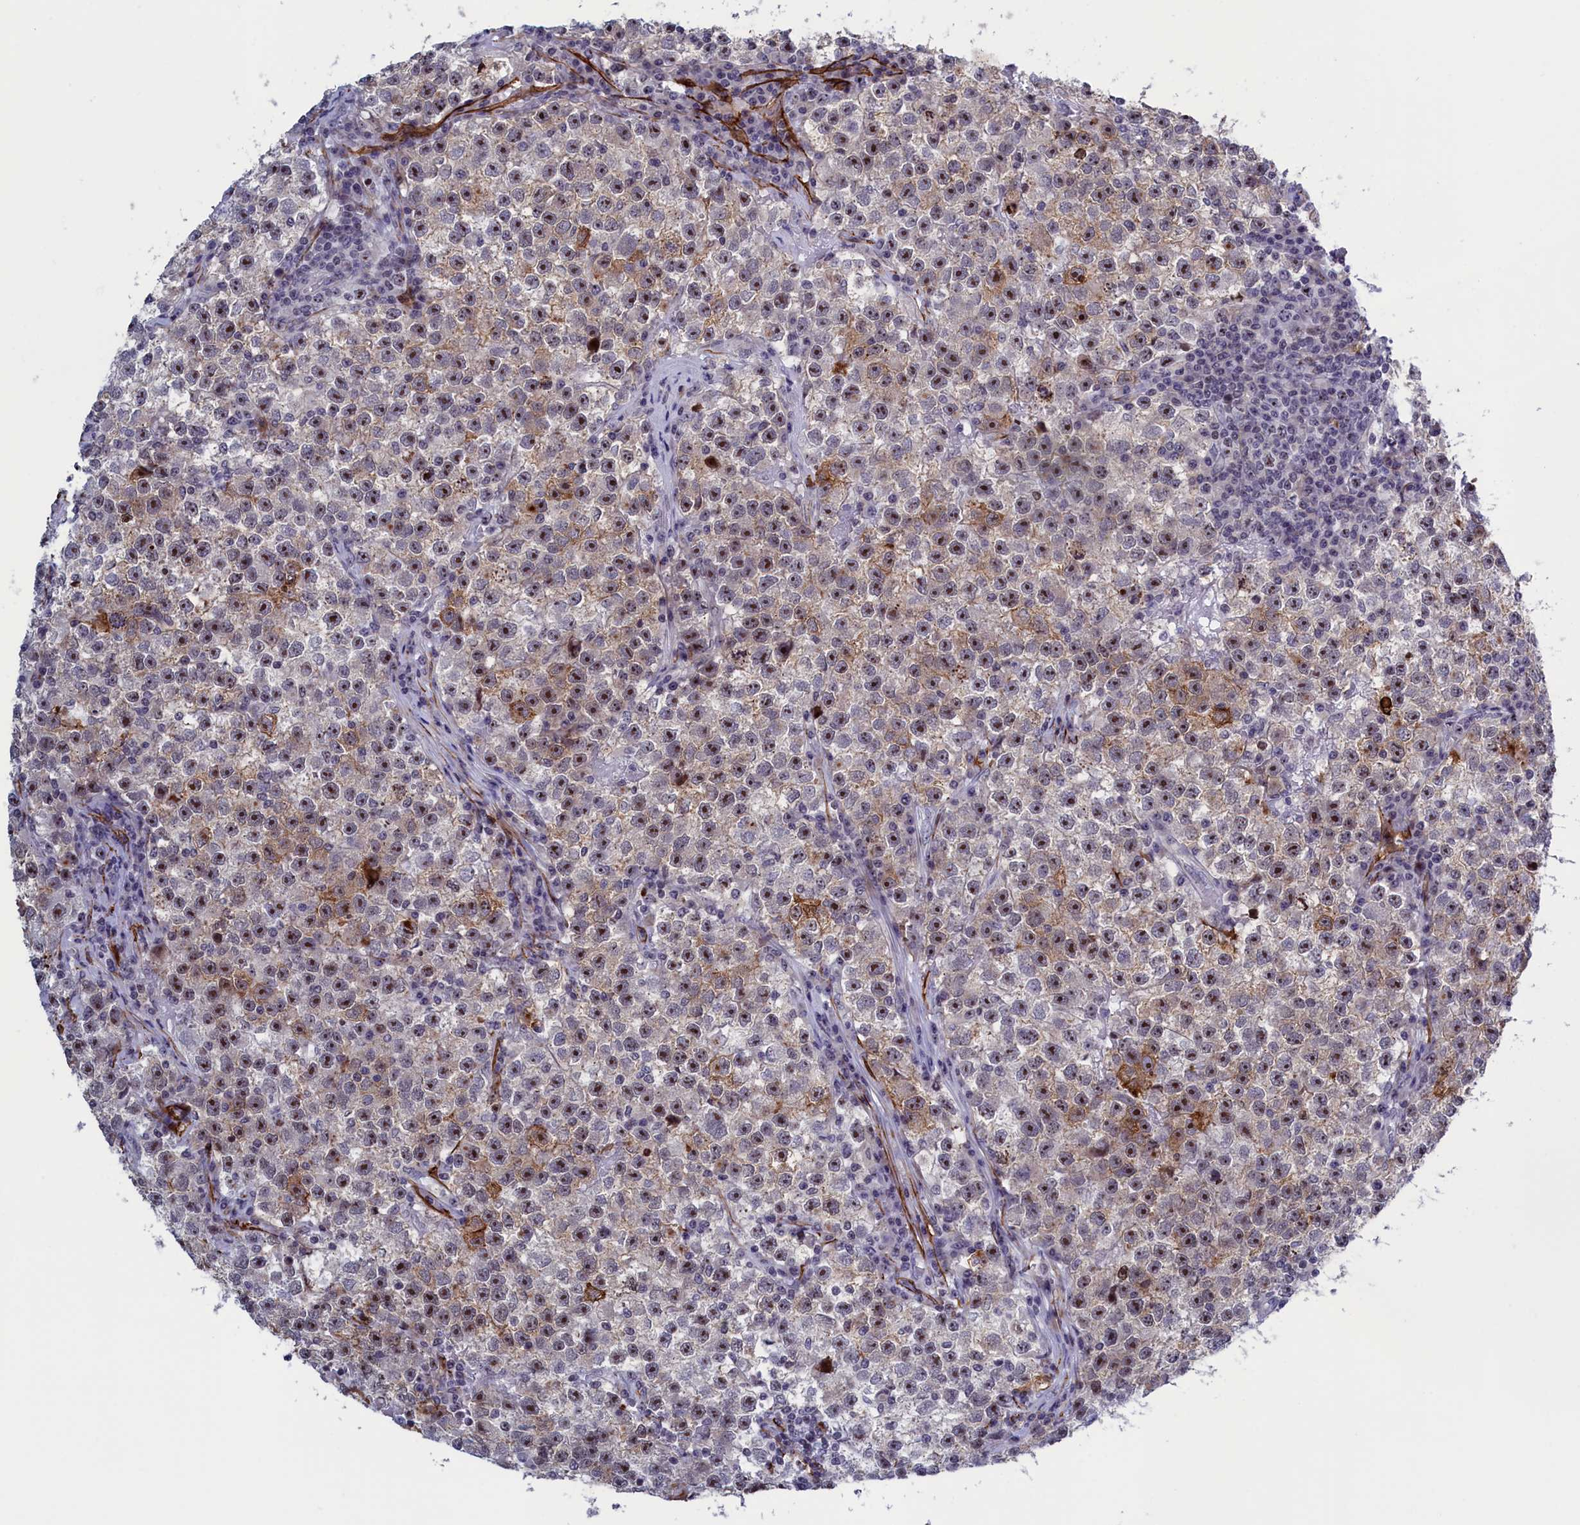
{"staining": {"intensity": "moderate", "quantity": ">75%", "location": "nuclear"}, "tissue": "testis cancer", "cell_type": "Tumor cells", "image_type": "cancer", "snomed": [{"axis": "morphology", "description": "Seminoma, NOS"}, {"axis": "topography", "description": "Testis"}], "caption": "High-magnification brightfield microscopy of testis cancer stained with DAB (brown) and counterstained with hematoxylin (blue). tumor cells exhibit moderate nuclear expression is identified in about>75% of cells.", "gene": "PPAN", "patient": {"sex": "male", "age": 22}}